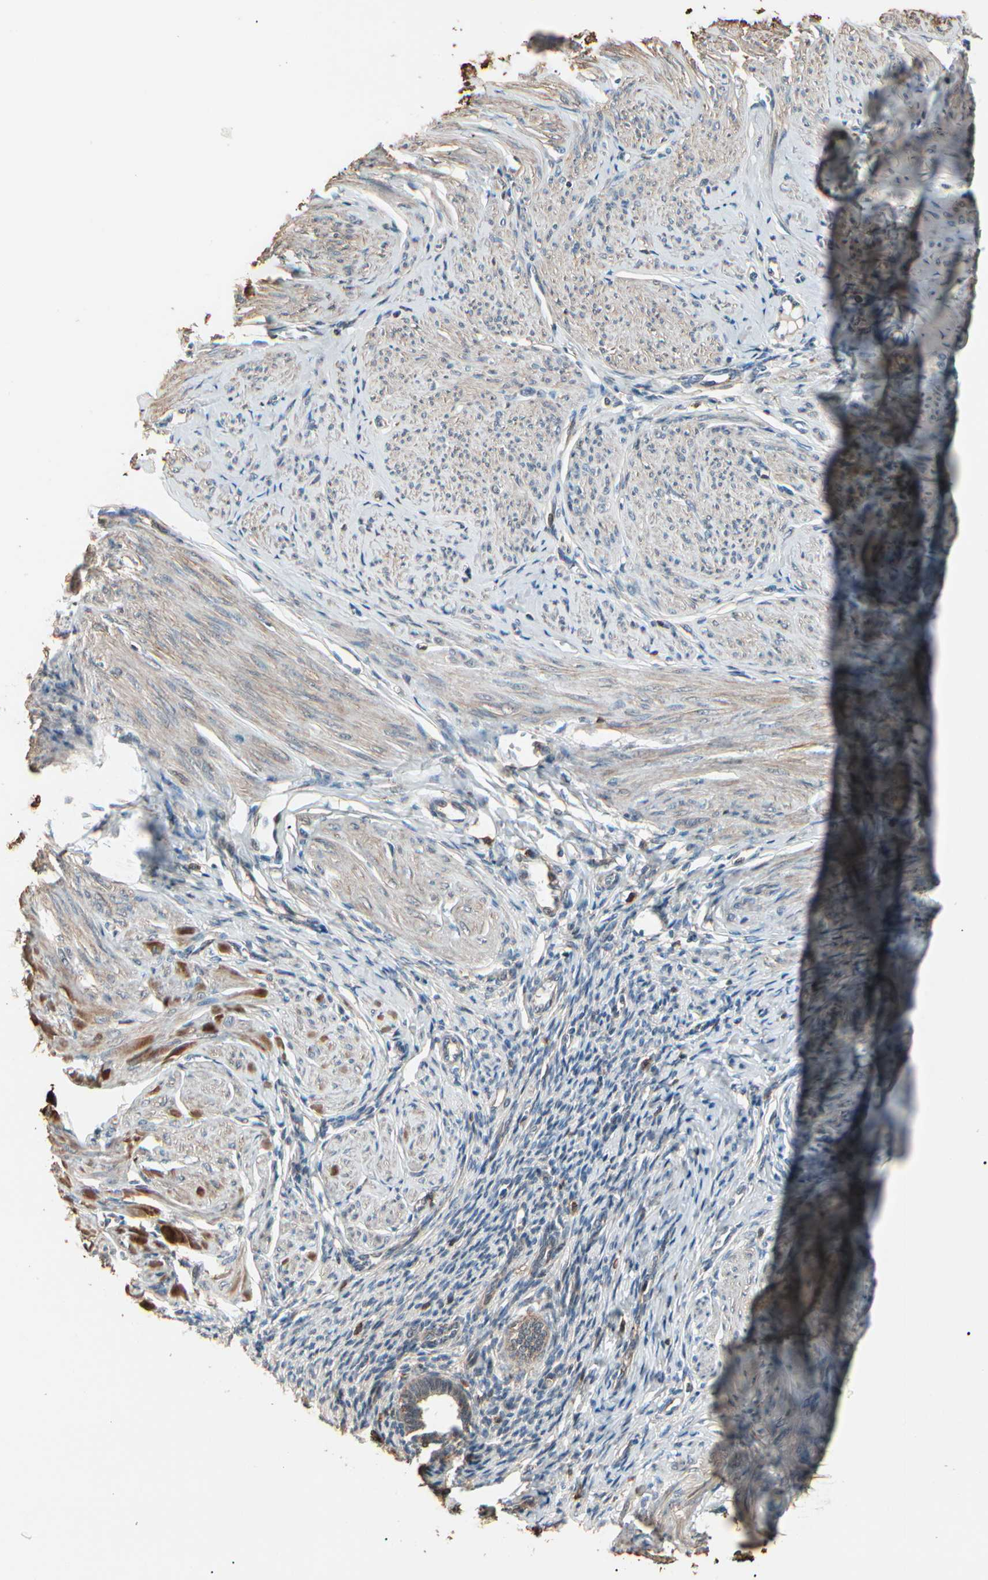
{"staining": {"intensity": "weak", "quantity": ">75%", "location": "cytoplasmic/membranous"}, "tissue": "smooth muscle", "cell_type": "Smooth muscle cells", "image_type": "normal", "snomed": [{"axis": "morphology", "description": "Normal tissue, NOS"}, {"axis": "topography", "description": "Uterus"}], "caption": "Human smooth muscle stained for a protein (brown) displays weak cytoplasmic/membranous positive staining in approximately >75% of smooth muscle cells.", "gene": "MAPK13", "patient": {"sex": "female", "age": 45}}